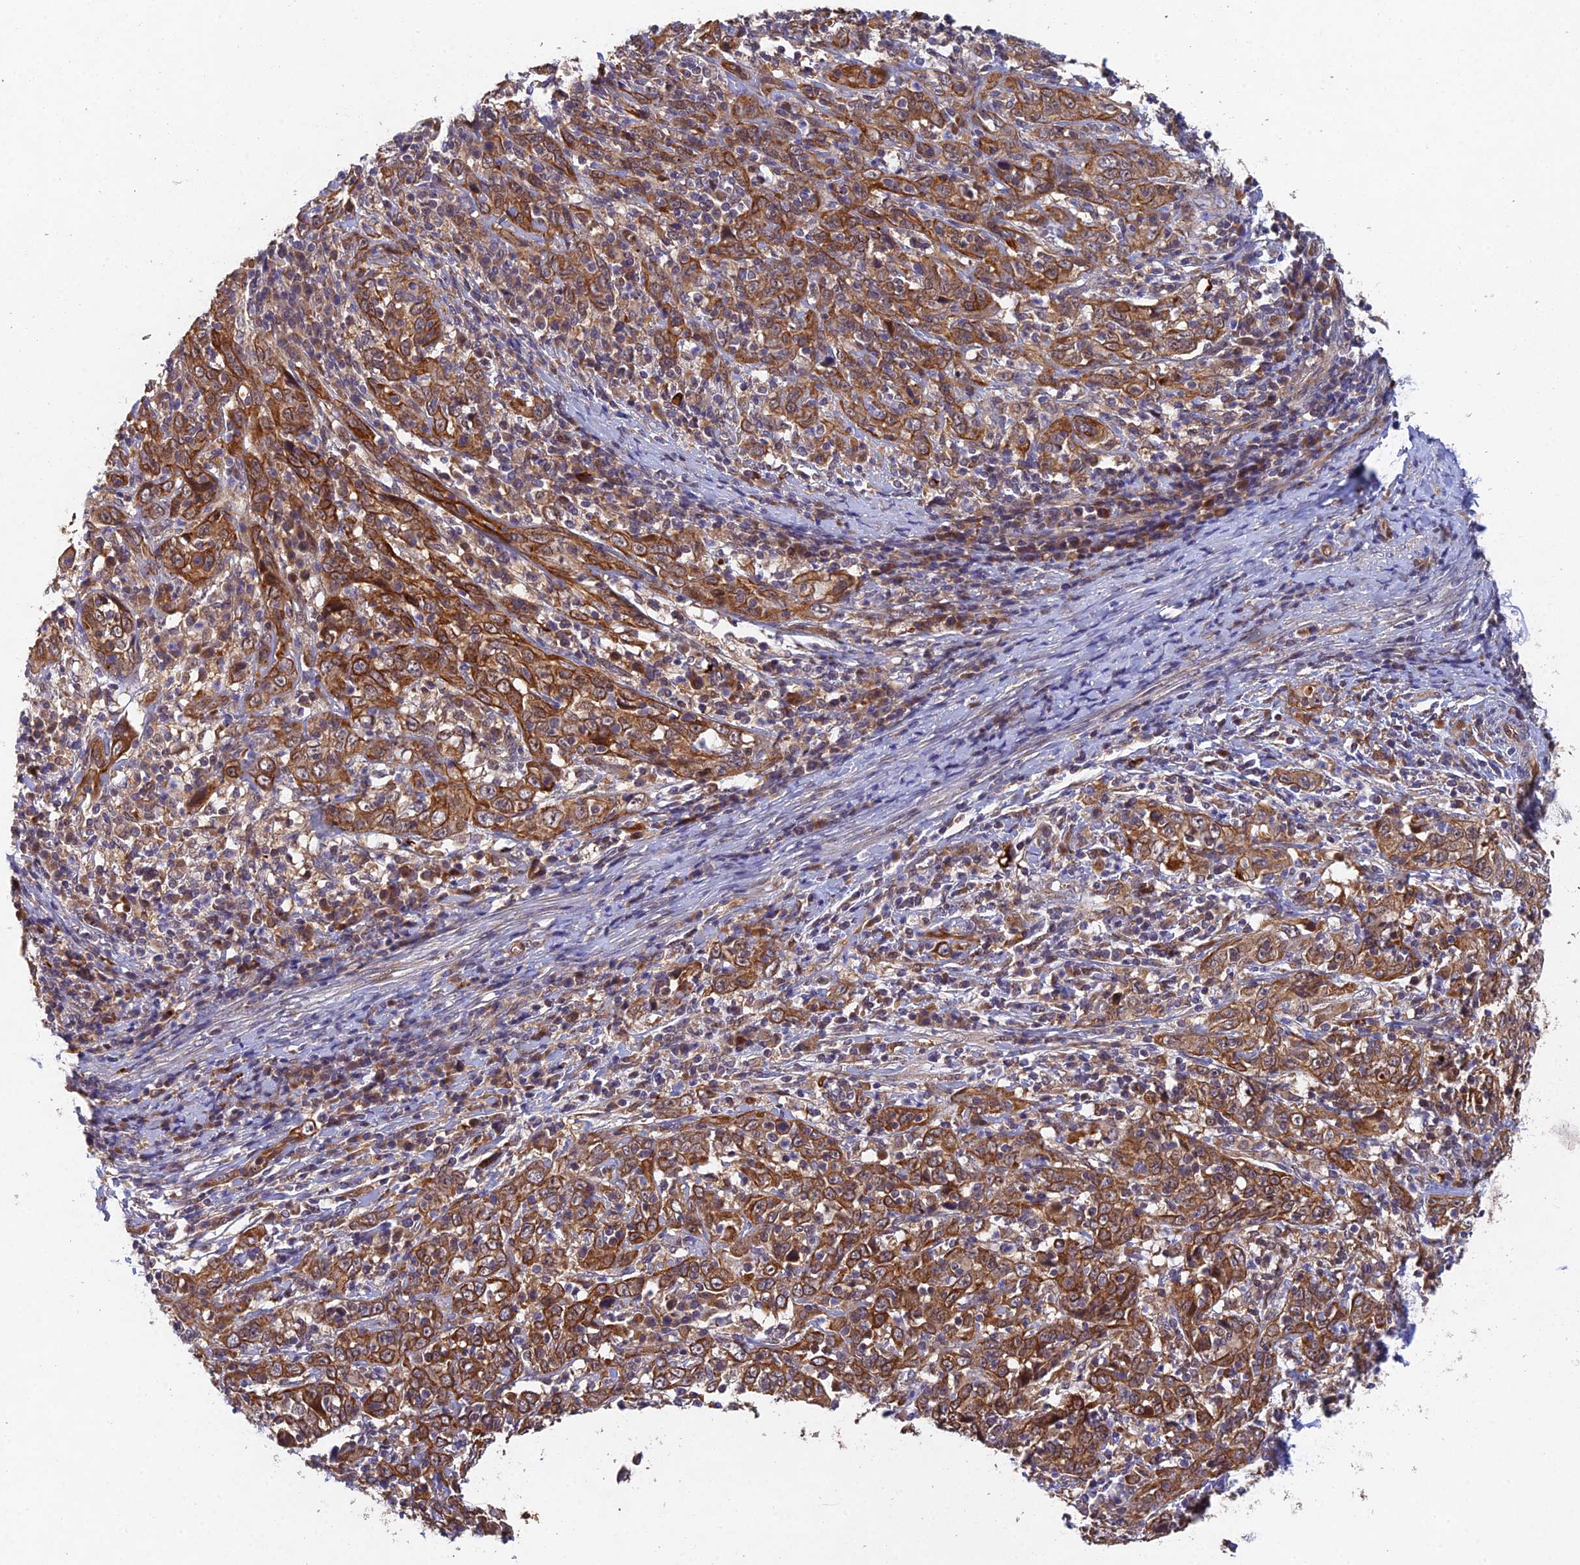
{"staining": {"intensity": "strong", "quantity": ">75%", "location": "cytoplasmic/membranous"}, "tissue": "cervical cancer", "cell_type": "Tumor cells", "image_type": "cancer", "snomed": [{"axis": "morphology", "description": "Squamous cell carcinoma, NOS"}, {"axis": "topography", "description": "Cervix"}], "caption": "Immunohistochemistry of cervical cancer (squamous cell carcinoma) demonstrates high levels of strong cytoplasmic/membranous staining in approximately >75% of tumor cells.", "gene": "NSMCE1", "patient": {"sex": "female", "age": 46}}